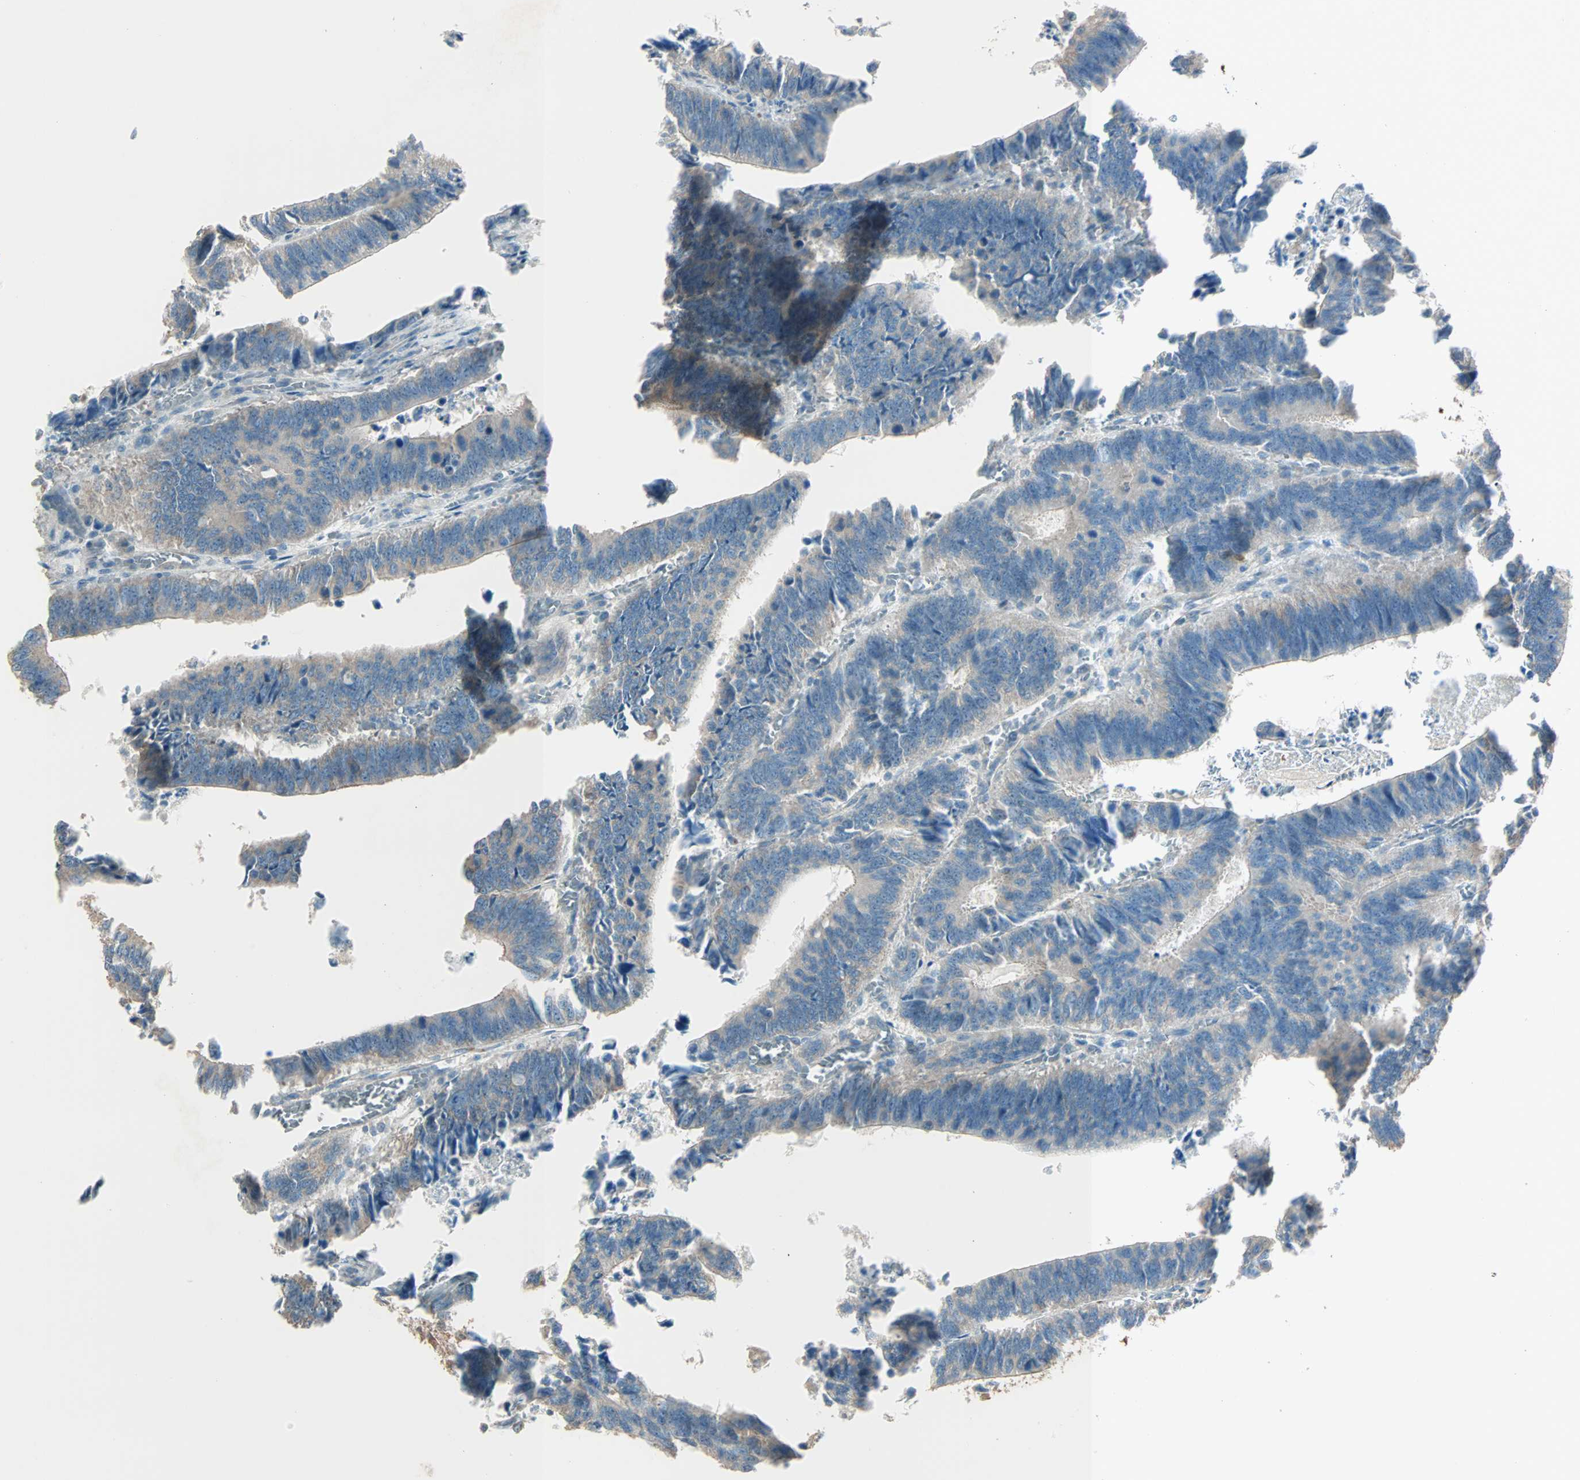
{"staining": {"intensity": "weak", "quantity": "<25%", "location": "cytoplasmic/membranous"}, "tissue": "colorectal cancer", "cell_type": "Tumor cells", "image_type": "cancer", "snomed": [{"axis": "morphology", "description": "Adenocarcinoma, NOS"}, {"axis": "topography", "description": "Colon"}], "caption": "A histopathology image of colorectal cancer (adenocarcinoma) stained for a protein exhibits no brown staining in tumor cells.", "gene": "MAP3K21", "patient": {"sex": "male", "age": 72}}